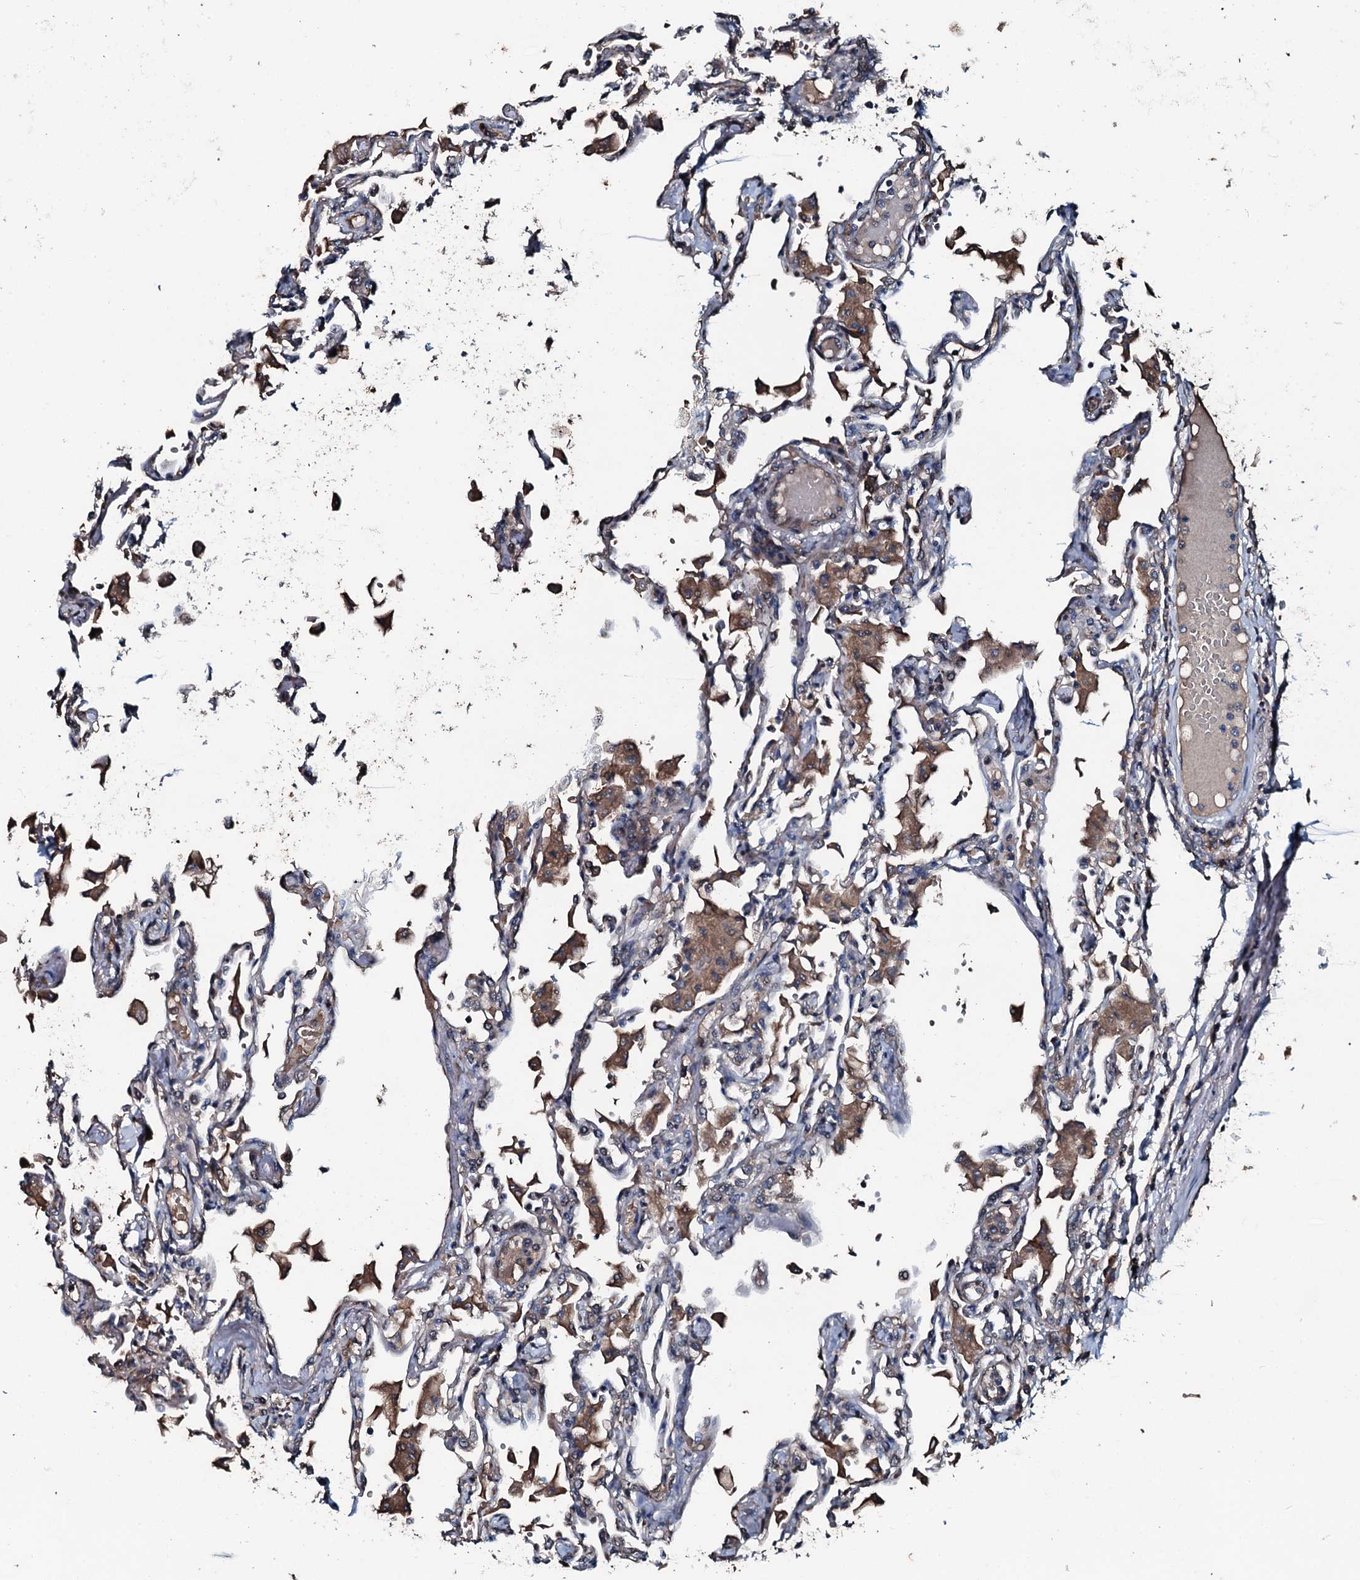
{"staining": {"intensity": "moderate", "quantity": "<25%", "location": "cytoplasmic/membranous"}, "tissue": "lung", "cell_type": "Alveolar cells", "image_type": "normal", "snomed": [{"axis": "morphology", "description": "Normal tissue, NOS"}, {"axis": "topography", "description": "Bronchus"}, {"axis": "topography", "description": "Lung"}], "caption": "Moderate cytoplasmic/membranous positivity for a protein is seen in about <25% of alveolar cells of normal lung using immunohistochemistry.", "gene": "AARS1", "patient": {"sex": "female", "age": 49}}